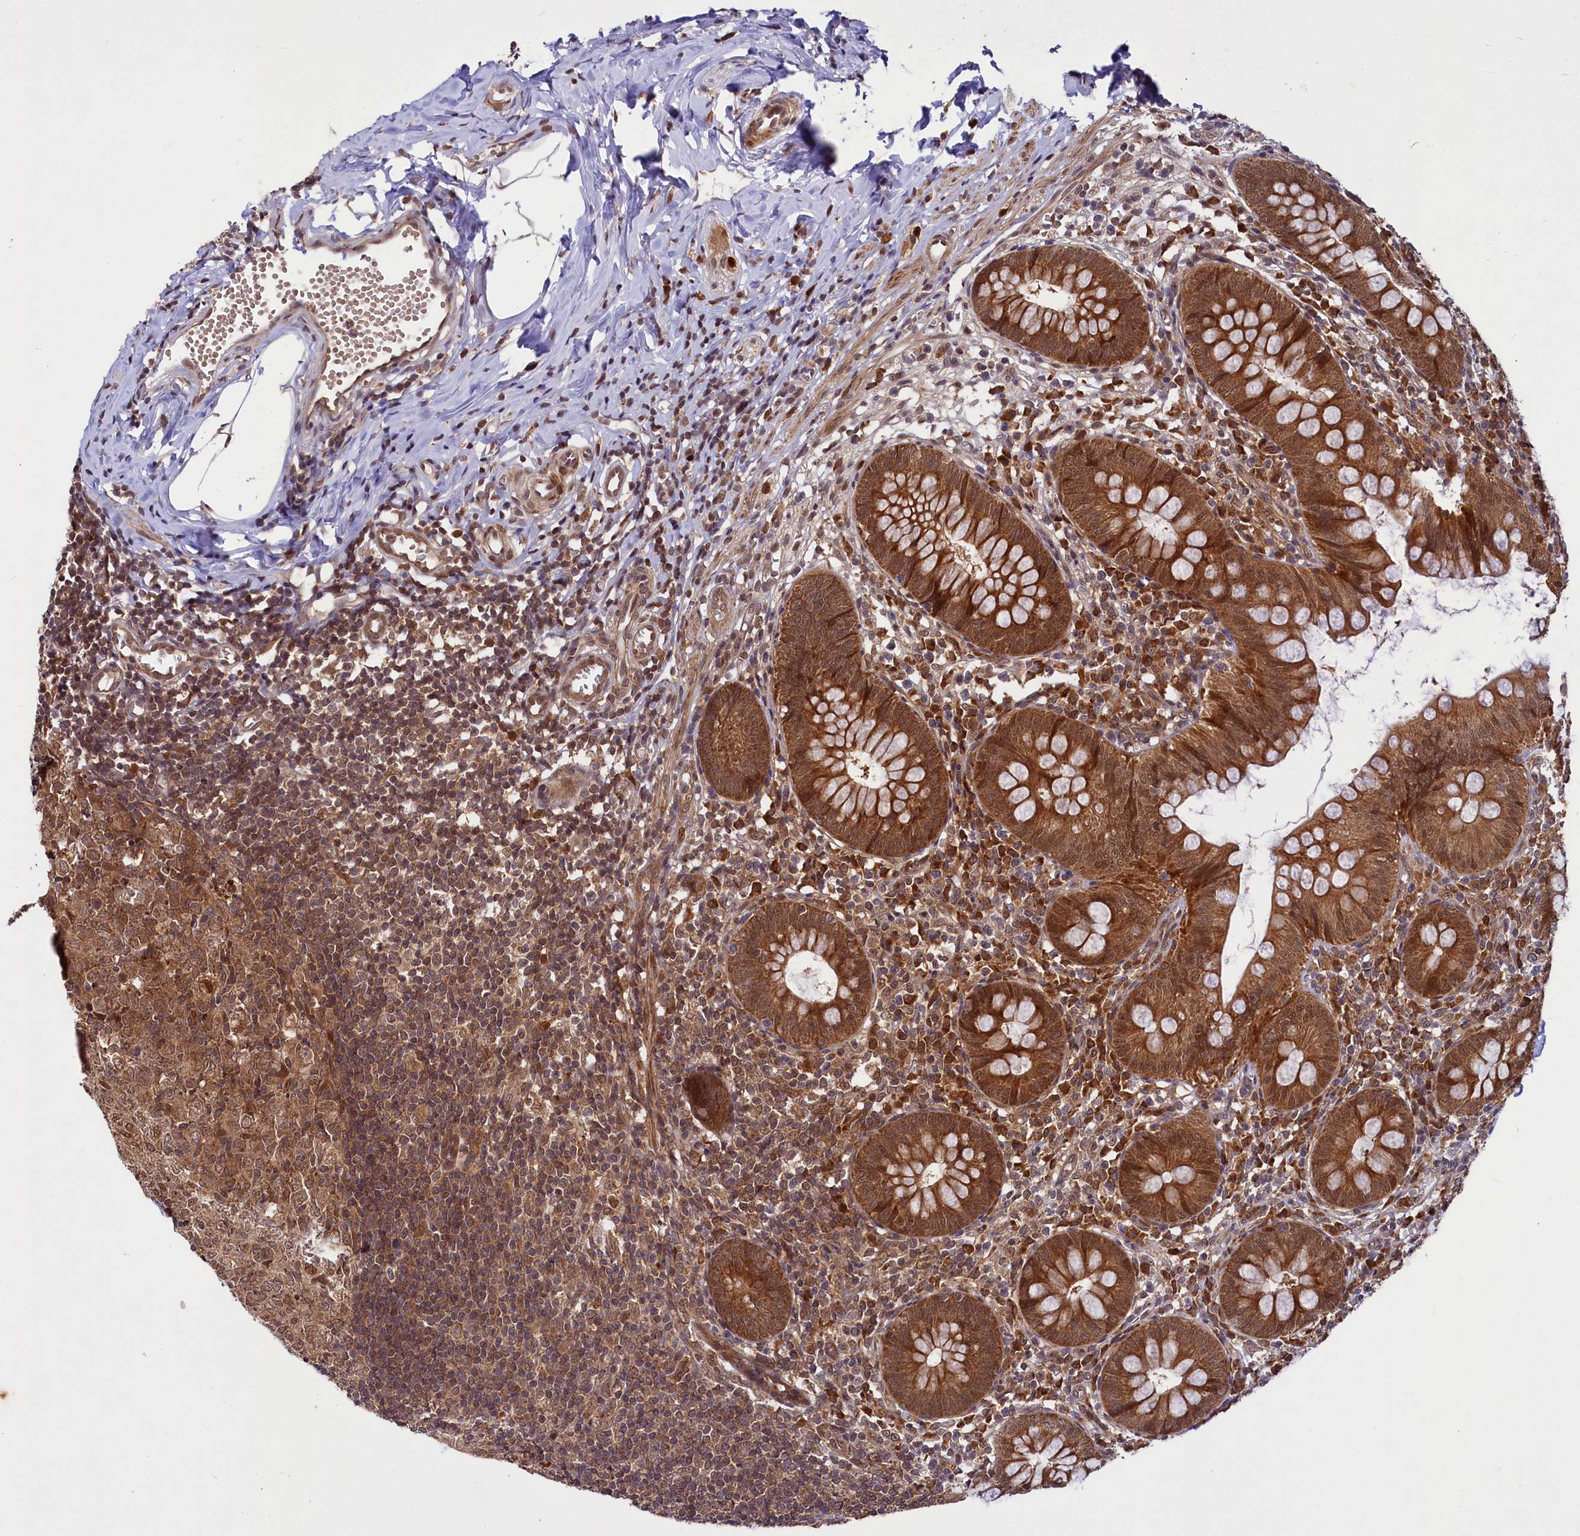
{"staining": {"intensity": "strong", "quantity": ">75%", "location": "cytoplasmic/membranous,nuclear"}, "tissue": "appendix", "cell_type": "Glandular cells", "image_type": "normal", "snomed": [{"axis": "morphology", "description": "Normal tissue, NOS"}, {"axis": "topography", "description": "Appendix"}], "caption": "A brown stain labels strong cytoplasmic/membranous,nuclear staining of a protein in glandular cells of benign human appendix. (DAB (3,3'-diaminobenzidine) IHC with brightfield microscopy, high magnification).", "gene": "UBE3A", "patient": {"sex": "male", "age": 14}}